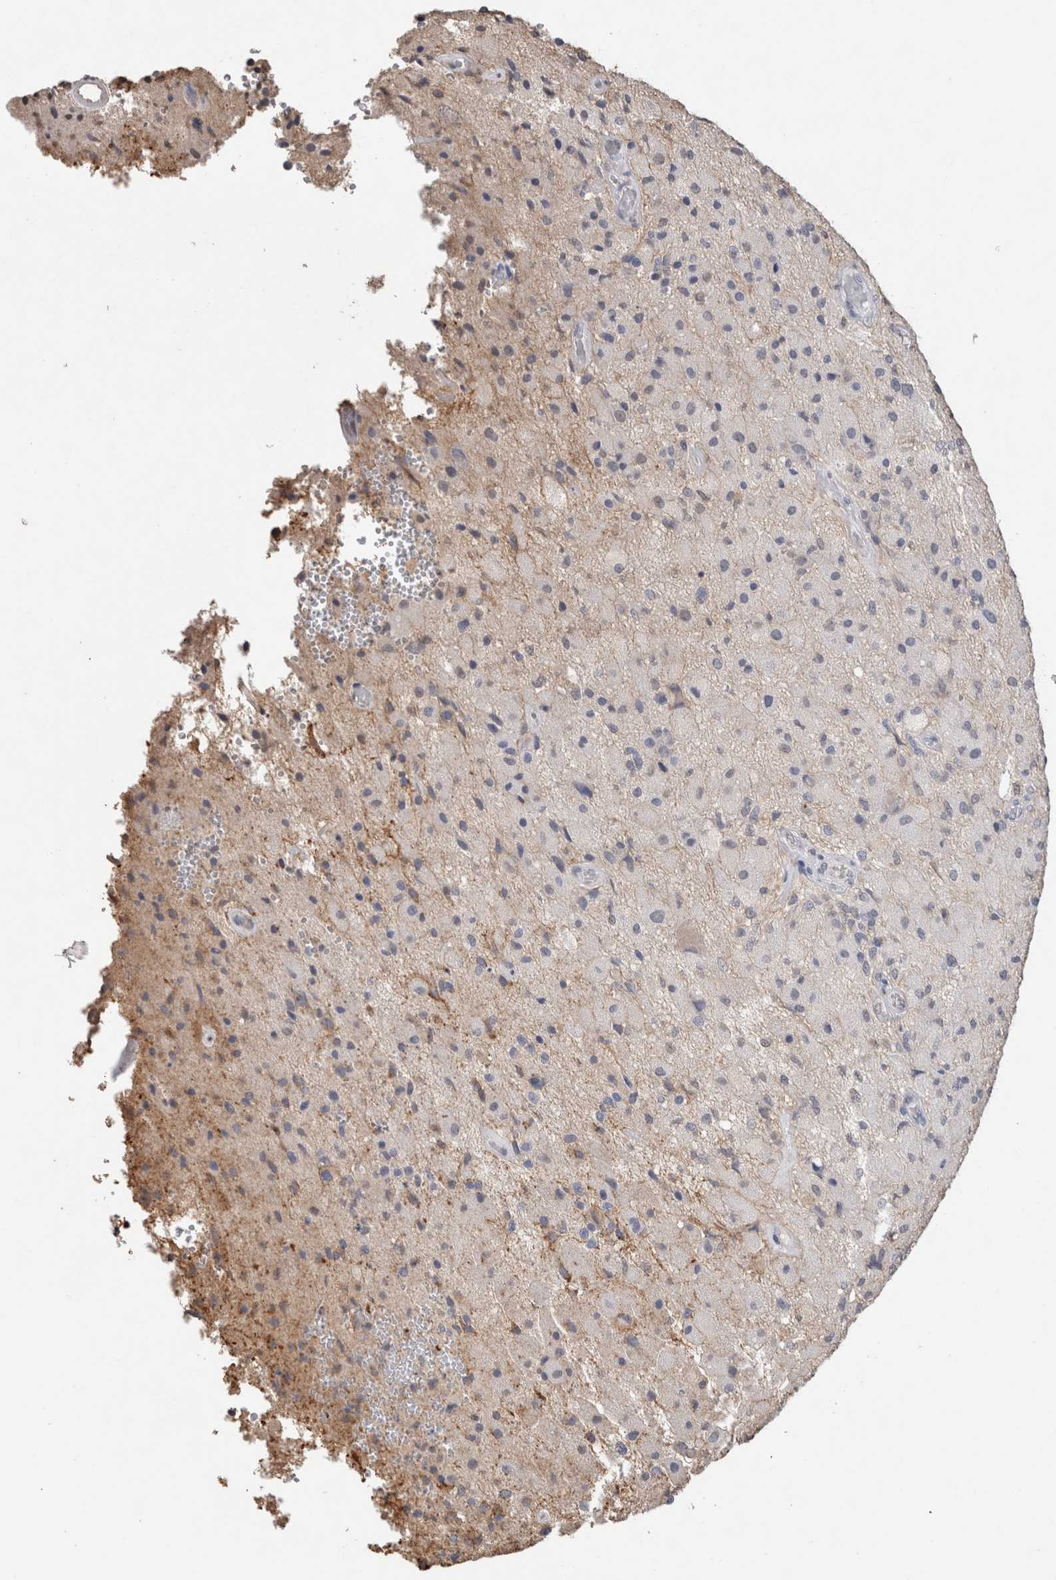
{"staining": {"intensity": "negative", "quantity": "none", "location": "none"}, "tissue": "glioma", "cell_type": "Tumor cells", "image_type": "cancer", "snomed": [{"axis": "morphology", "description": "Normal tissue, NOS"}, {"axis": "morphology", "description": "Glioma, malignant, High grade"}, {"axis": "topography", "description": "Cerebral cortex"}], "caption": "The IHC image has no significant expression in tumor cells of malignant glioma (high-grade) tissue.", "gene": "S100A10", "patient": {"sex": "male", "age": 77}}